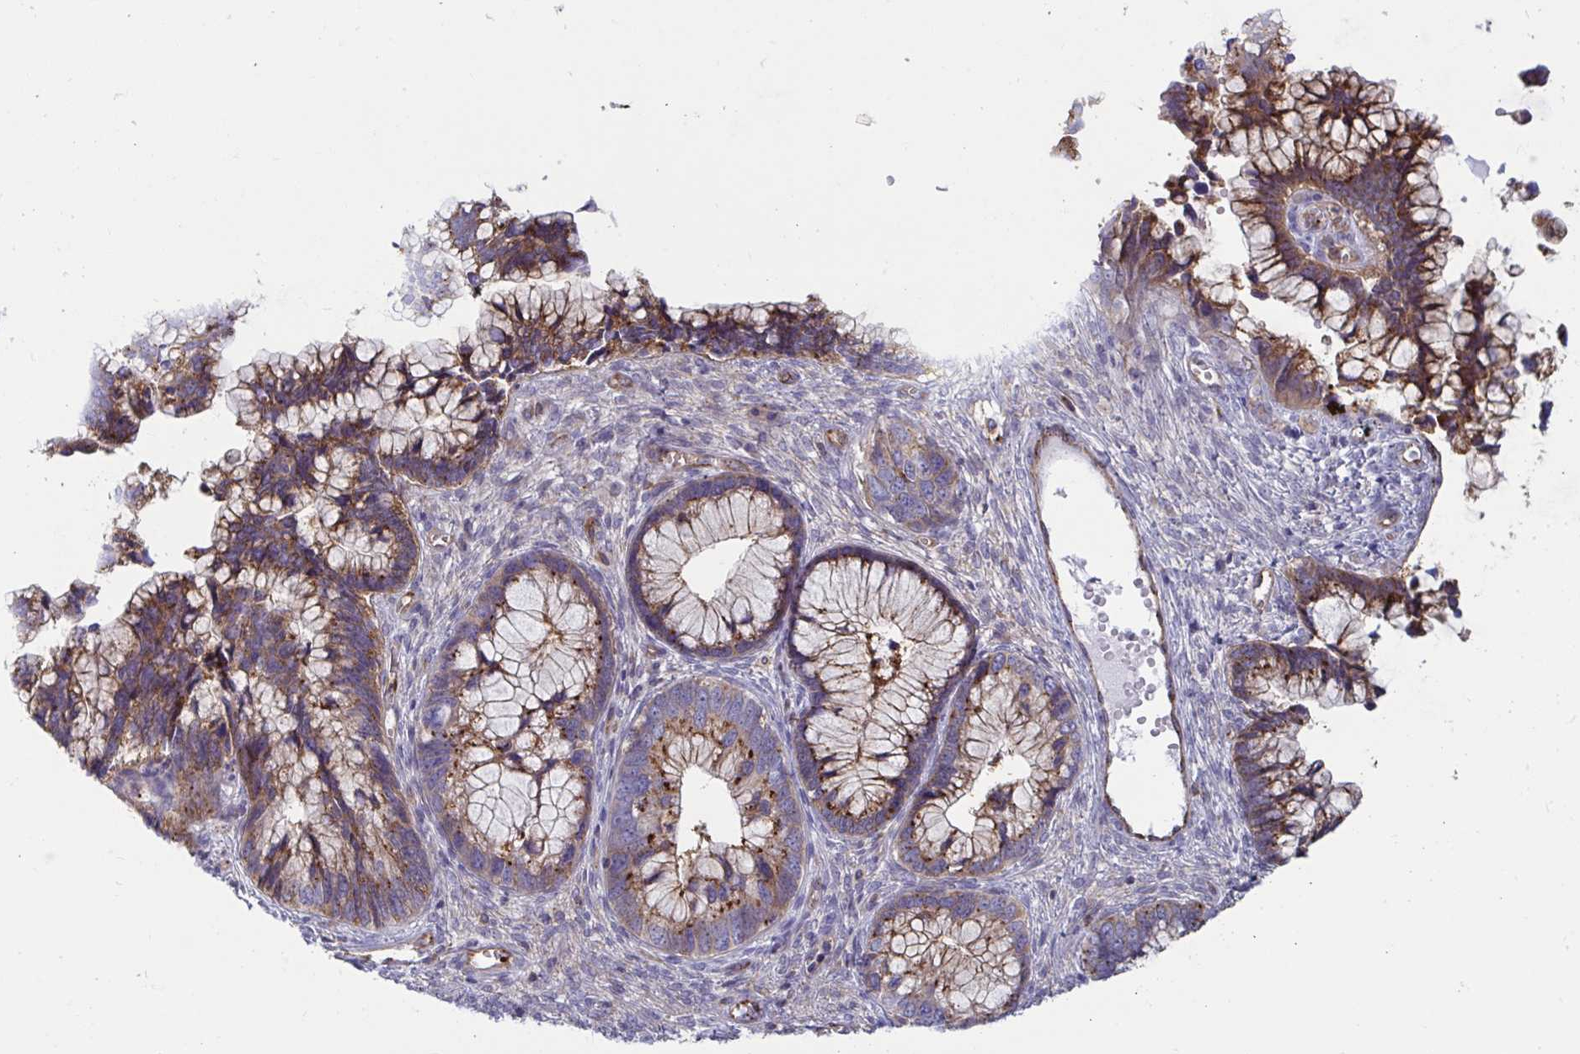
{"staining": {"intensity": "moderate", "quantity": ">75%", "location": "cytoplasmic/membranous"}, "tissue": "cervical cancer", "cell_type": "Tumor cells", "image_type": "cancer", "snomed": [{"axis": "morphology", "description": "Adenocarcinoma, NOS"}, {"axis": "topography", "description": "Cervix"}], "caption": "Protein staining reveals moderate cytoplasmic/membranous staining in about >75% of tumor cells in cervical adenocarcinoma.", "gene": "SLC9A6", "patient": {"sex": "female", "age": 44}}